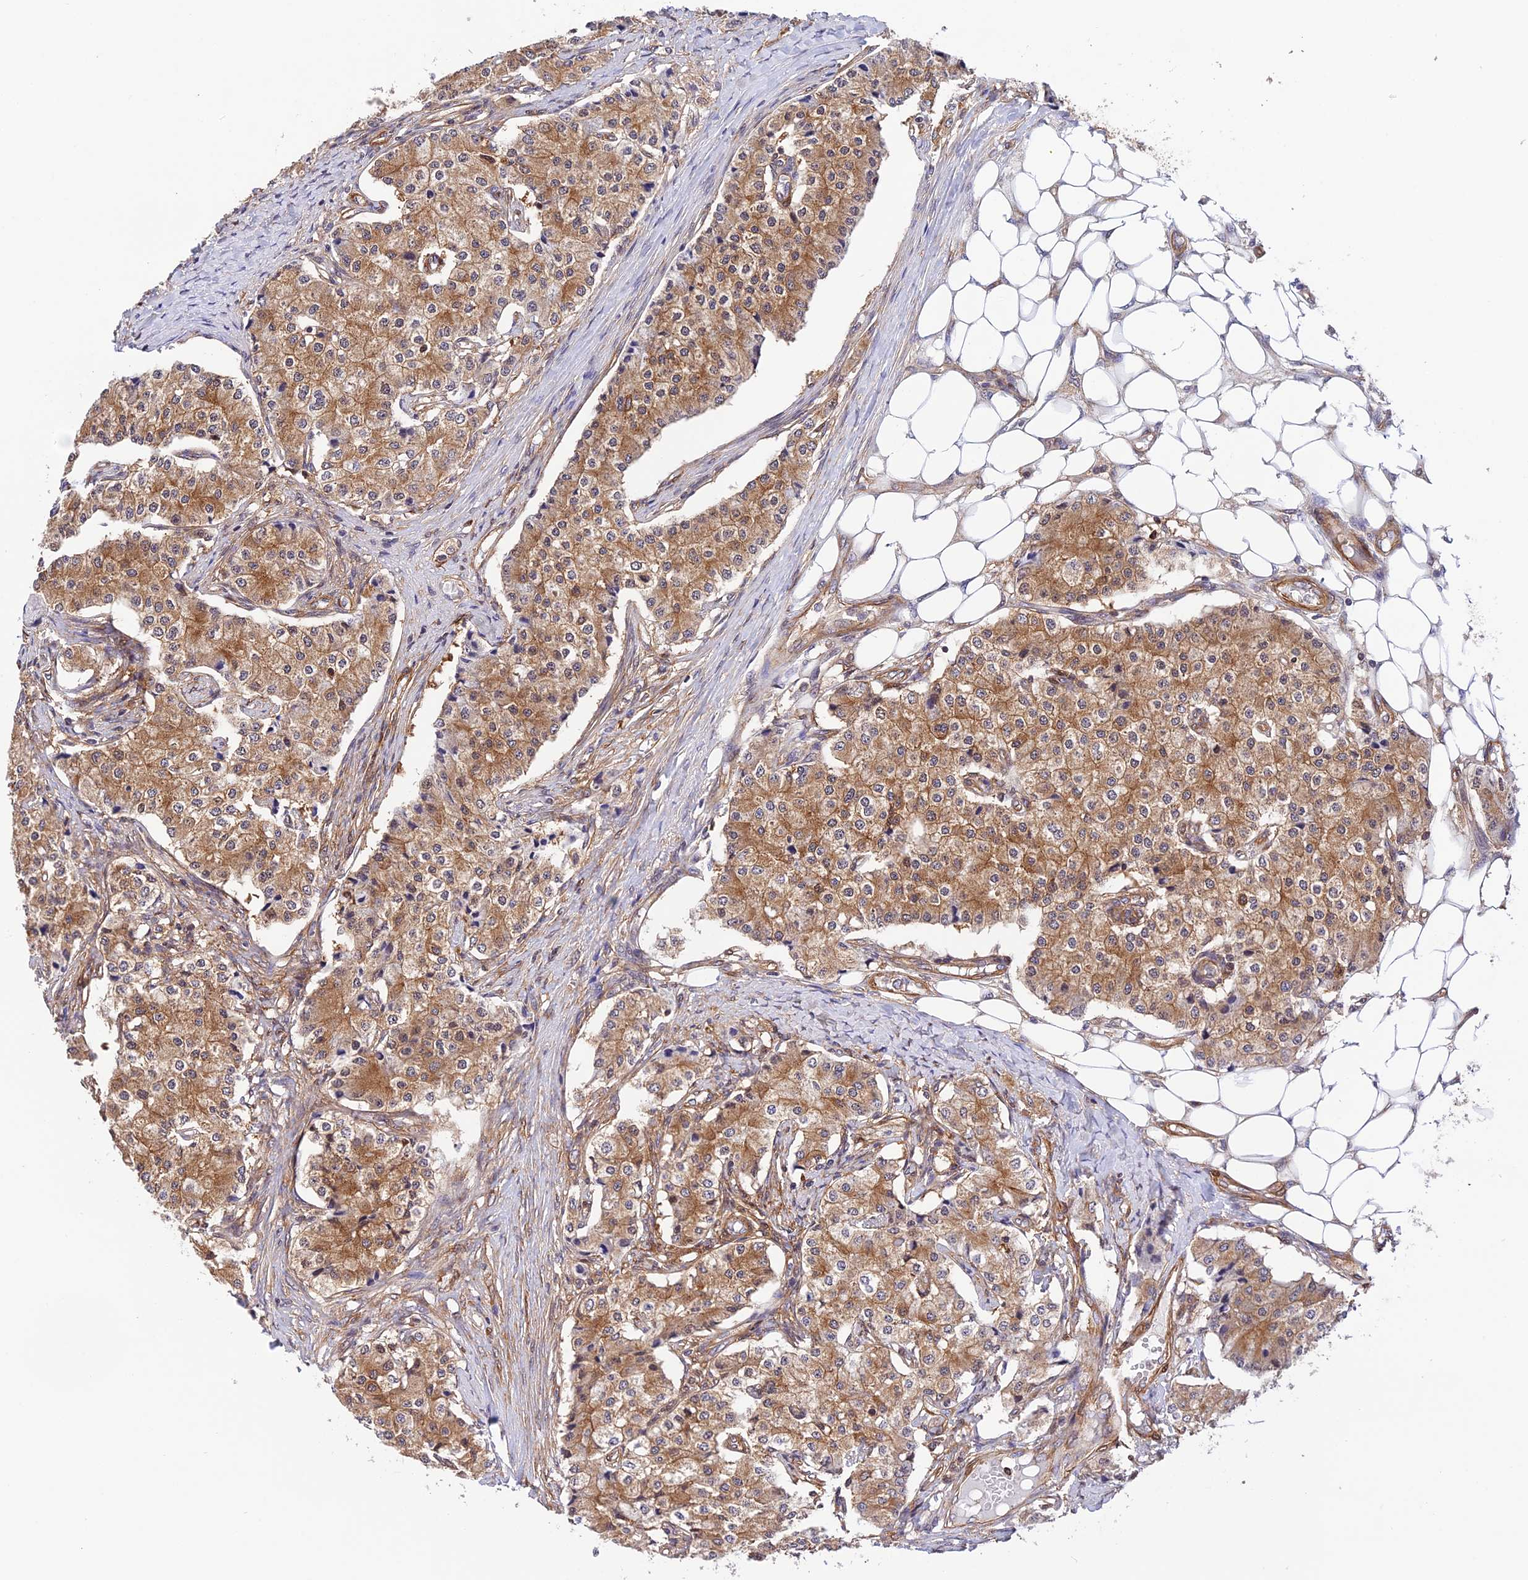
{"staining": {"intensity": "moderate", "quantity": ">75%", "location": "cytoplasmic/membranous"}, "tissue": "carcinoid", "cell_type": "Tumor cells", "image_type": "cancer", "snomed": [{"axis": "morphology", "description": "Carcinoid, malignant, NOS"}, {"axis": "topography", "description": "Colon"}], "caption": "Moderate cytoplasmic/membranous positivity is appreciated in about >75% of tumor cells in carcinoid (malignant). Nuclei are stained in blue.", "gene": "EVI5L", "patient": {"sex": "female", "age": 52}}